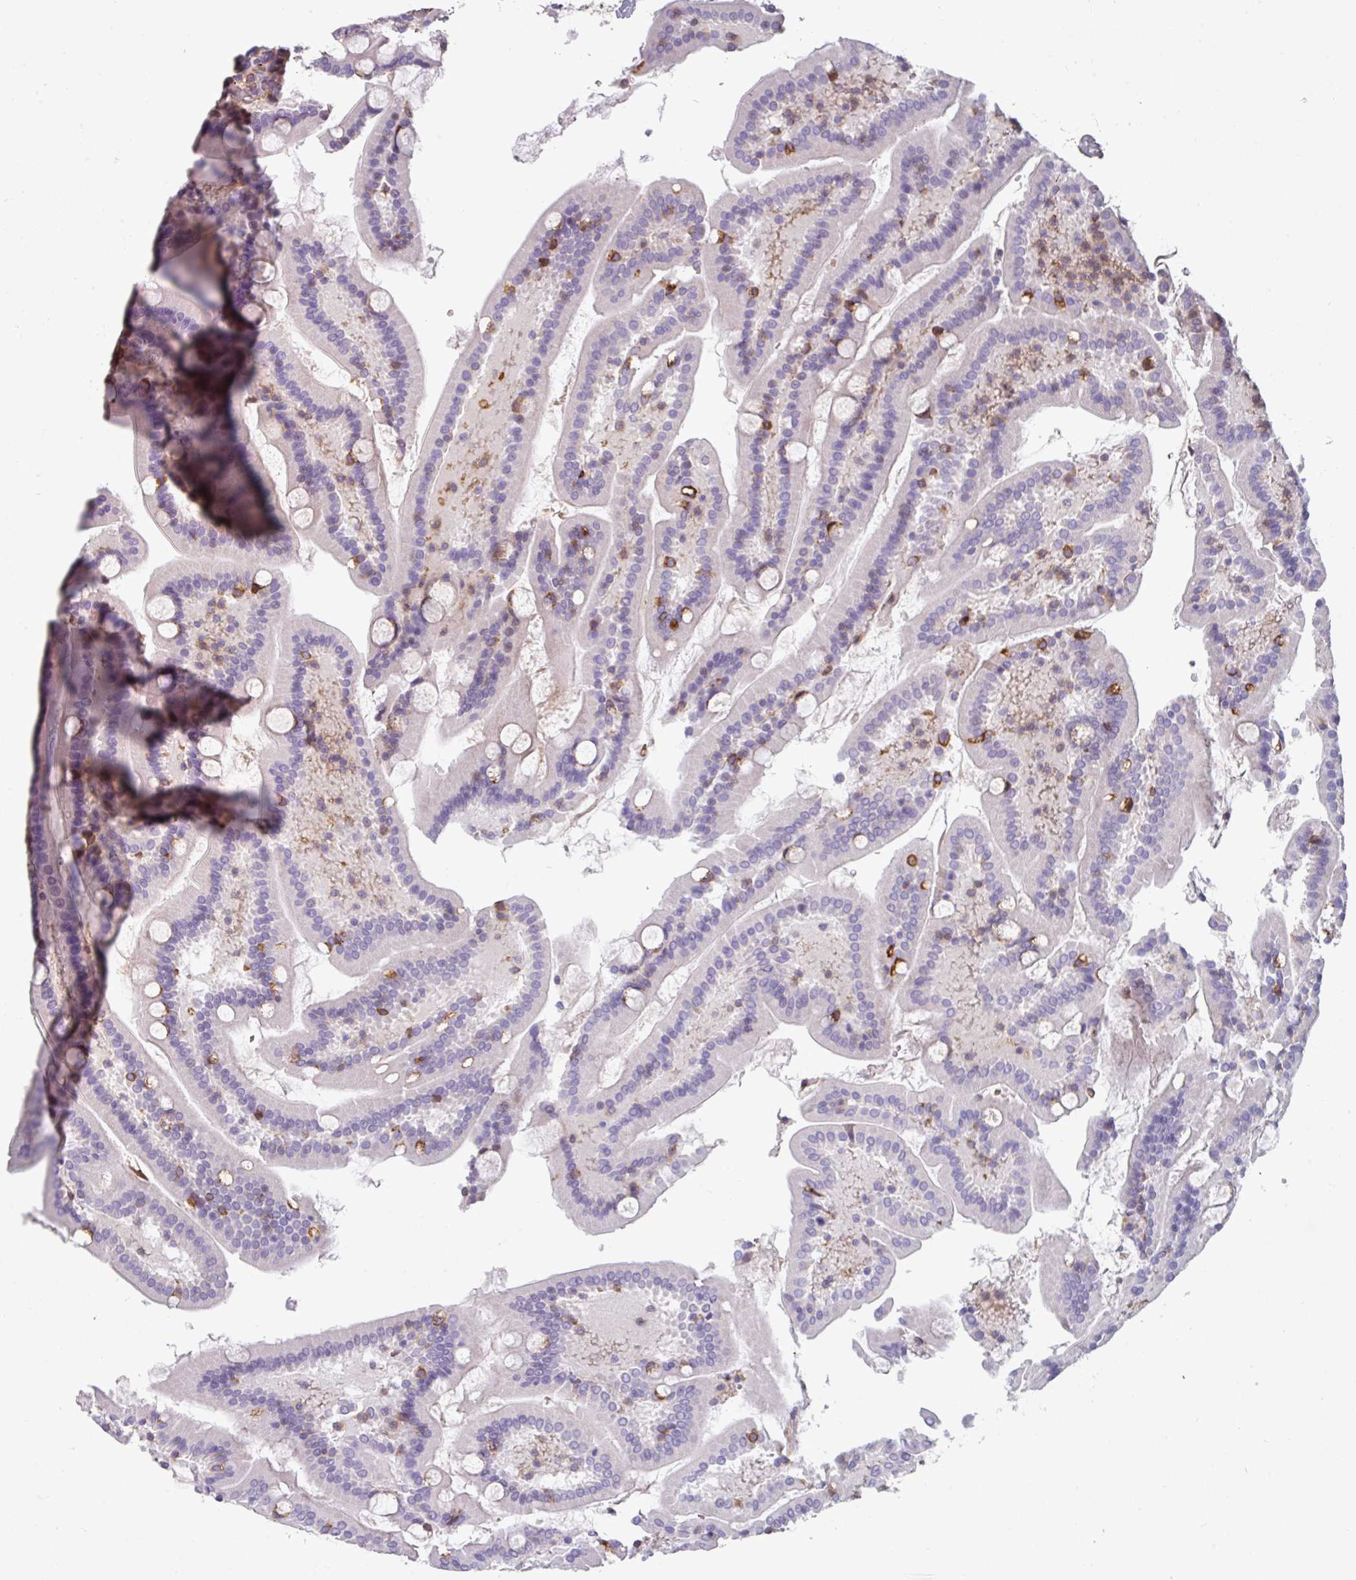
{"staining": {"intensity": "negative", "quantity": "none", "location": "none"}, "tissue": "duodenum", "cell_type": "Glandular cells", "image_type": "normal", "snomed": [{"axis": "morphology", "description": "Normal tissue, NOS"}, {"axis": "topography", "description": "Duodenum"}], "caption": "This is a histopathology image of immunohistochemistry staining of unremarkable duodenum, which shows no staining in glandular cells. (Stains: DAB (3,3'-diaminobenzidine) IHC with hematoxylin counter stain, Microscopy: brightfield microscopy at high magnification).", "gene": "BEND5", "patient": {"sex": "male", "age": 55}}